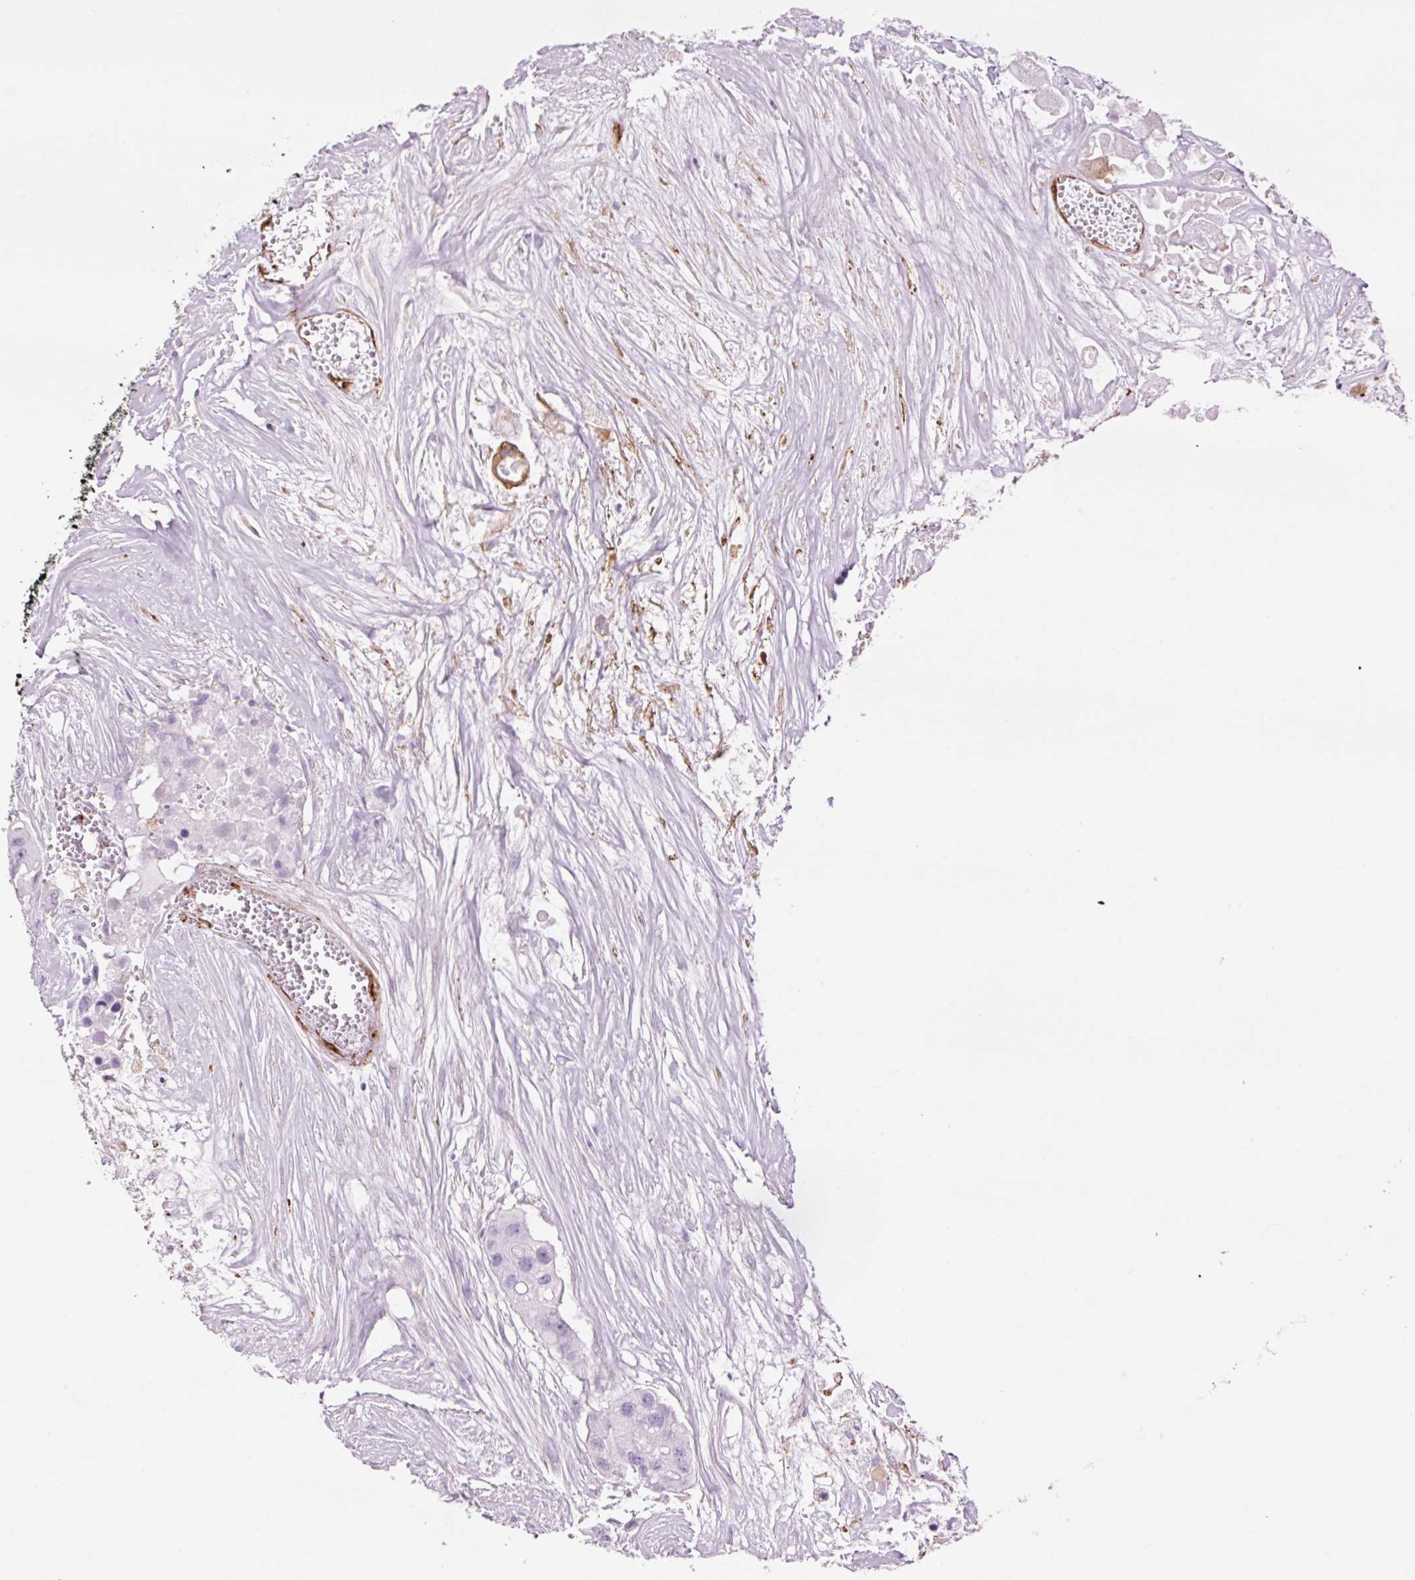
{"staining": {"intensity": "negative", "quantity": "none", "location": "none"}, "tissue": "colorectal cancer", "cell_type": "Tumor cells", "image_type": "cancer", "snomed": [{"axis": "morphology", "description": "Adenocarcinoma, NOS"}, {"axis": "topography", "description": "Colon"}], "caption": "Protein analysis of colorectal adenocarcinoma displays no significant staining in tumor cells.", "gene": "CAV1", "patient": {"sex": "male", "age": 77}}